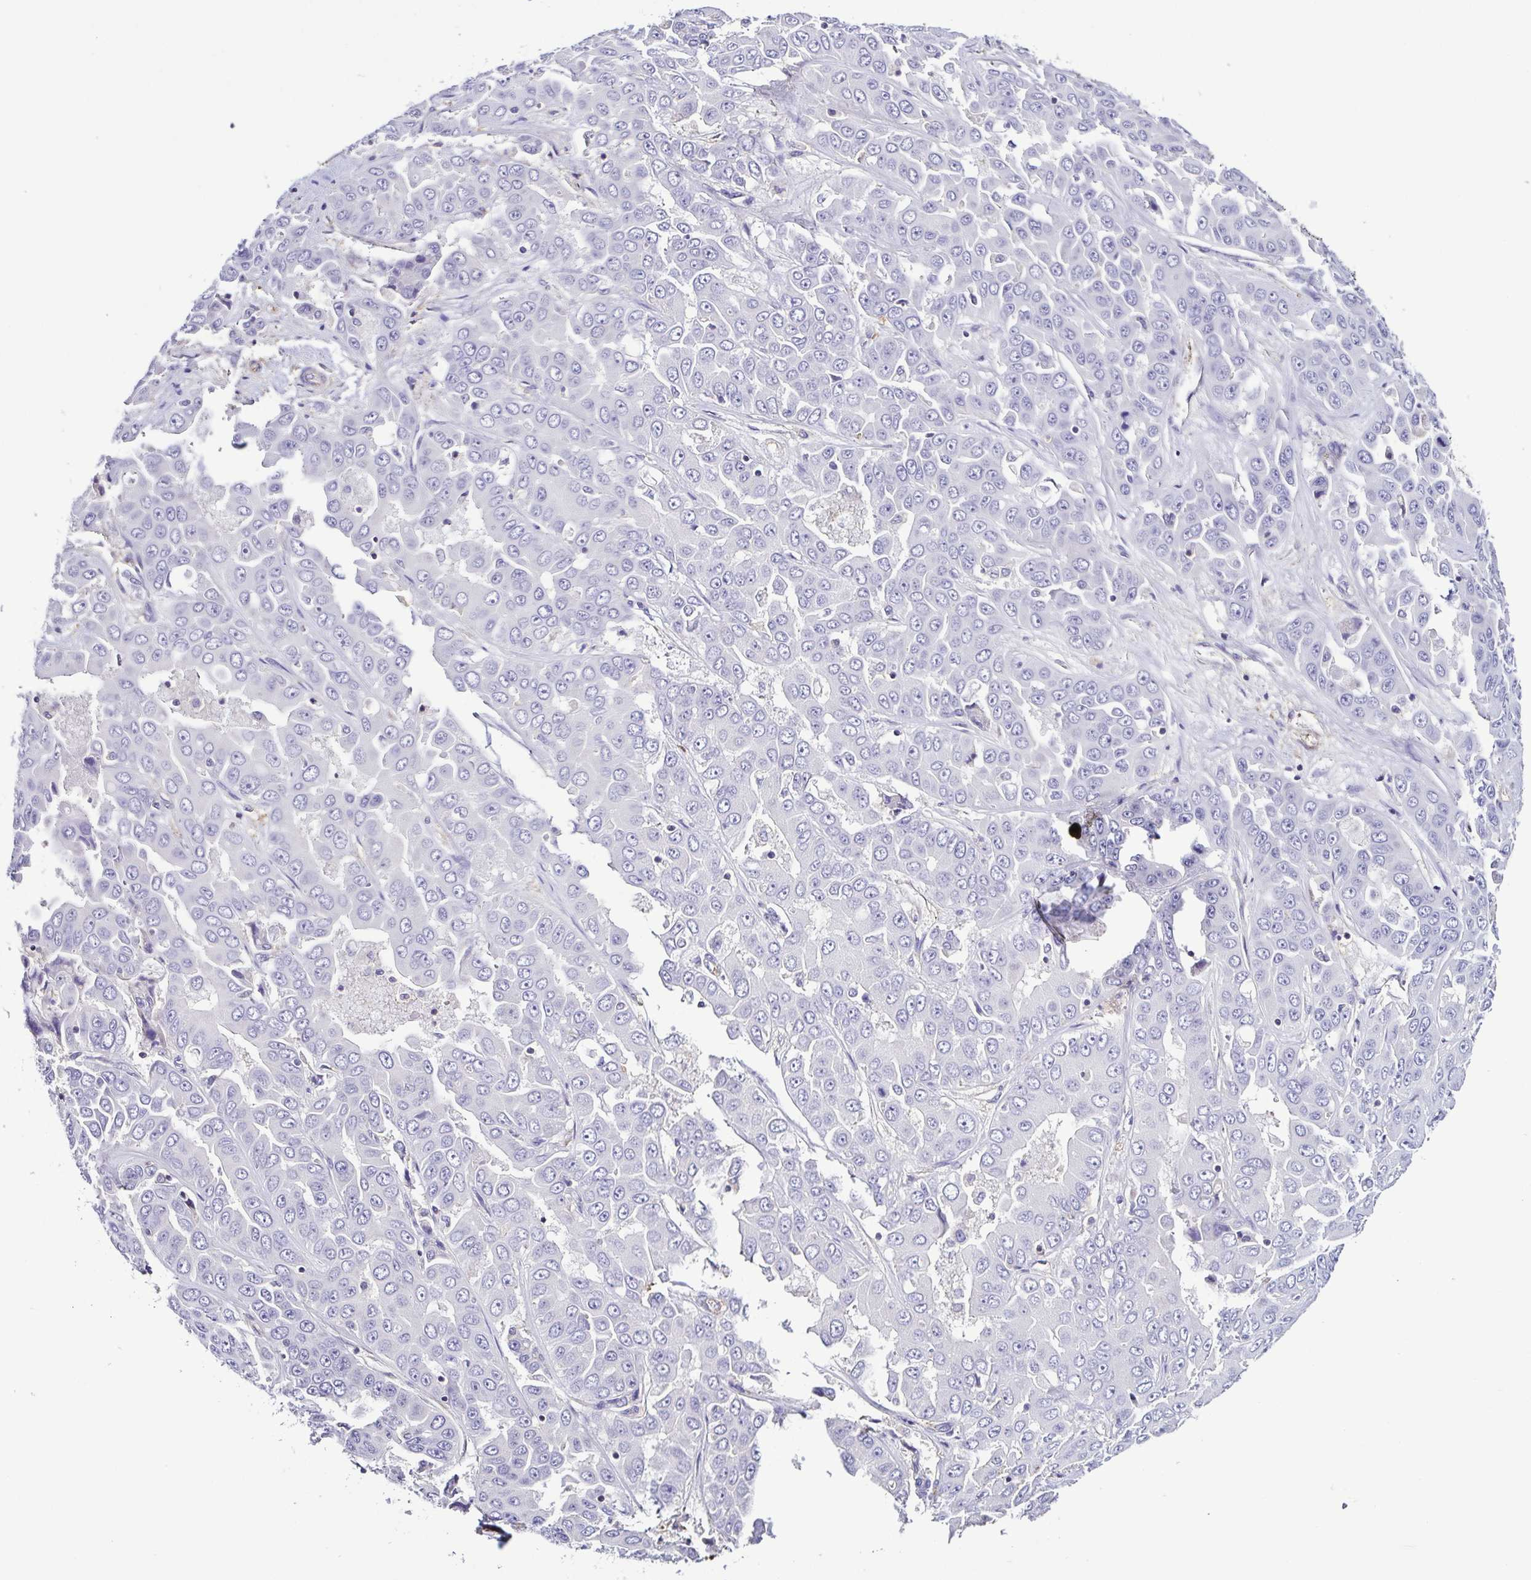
{"staining": {"intensity": "negative", "quantity": "none", "location": "none"}, "tissue": "liver cancer", "cell_type": "Tumor cells", "image_type": "cancer", "snomed": [{"axis": "morphology", "description": "Cholangiocarcinoma"}, {"axis": "topography", "description": "Liver"}], "caption": "Tumor cells are negative for brown protein staining in liver cancer (cholangiocarcinoma). (Immunohistochemistry (ihc), brightfield microscopy, high magnification).", "gene": "TNNT2", "patient": {"sex": "female", "age": 52}}